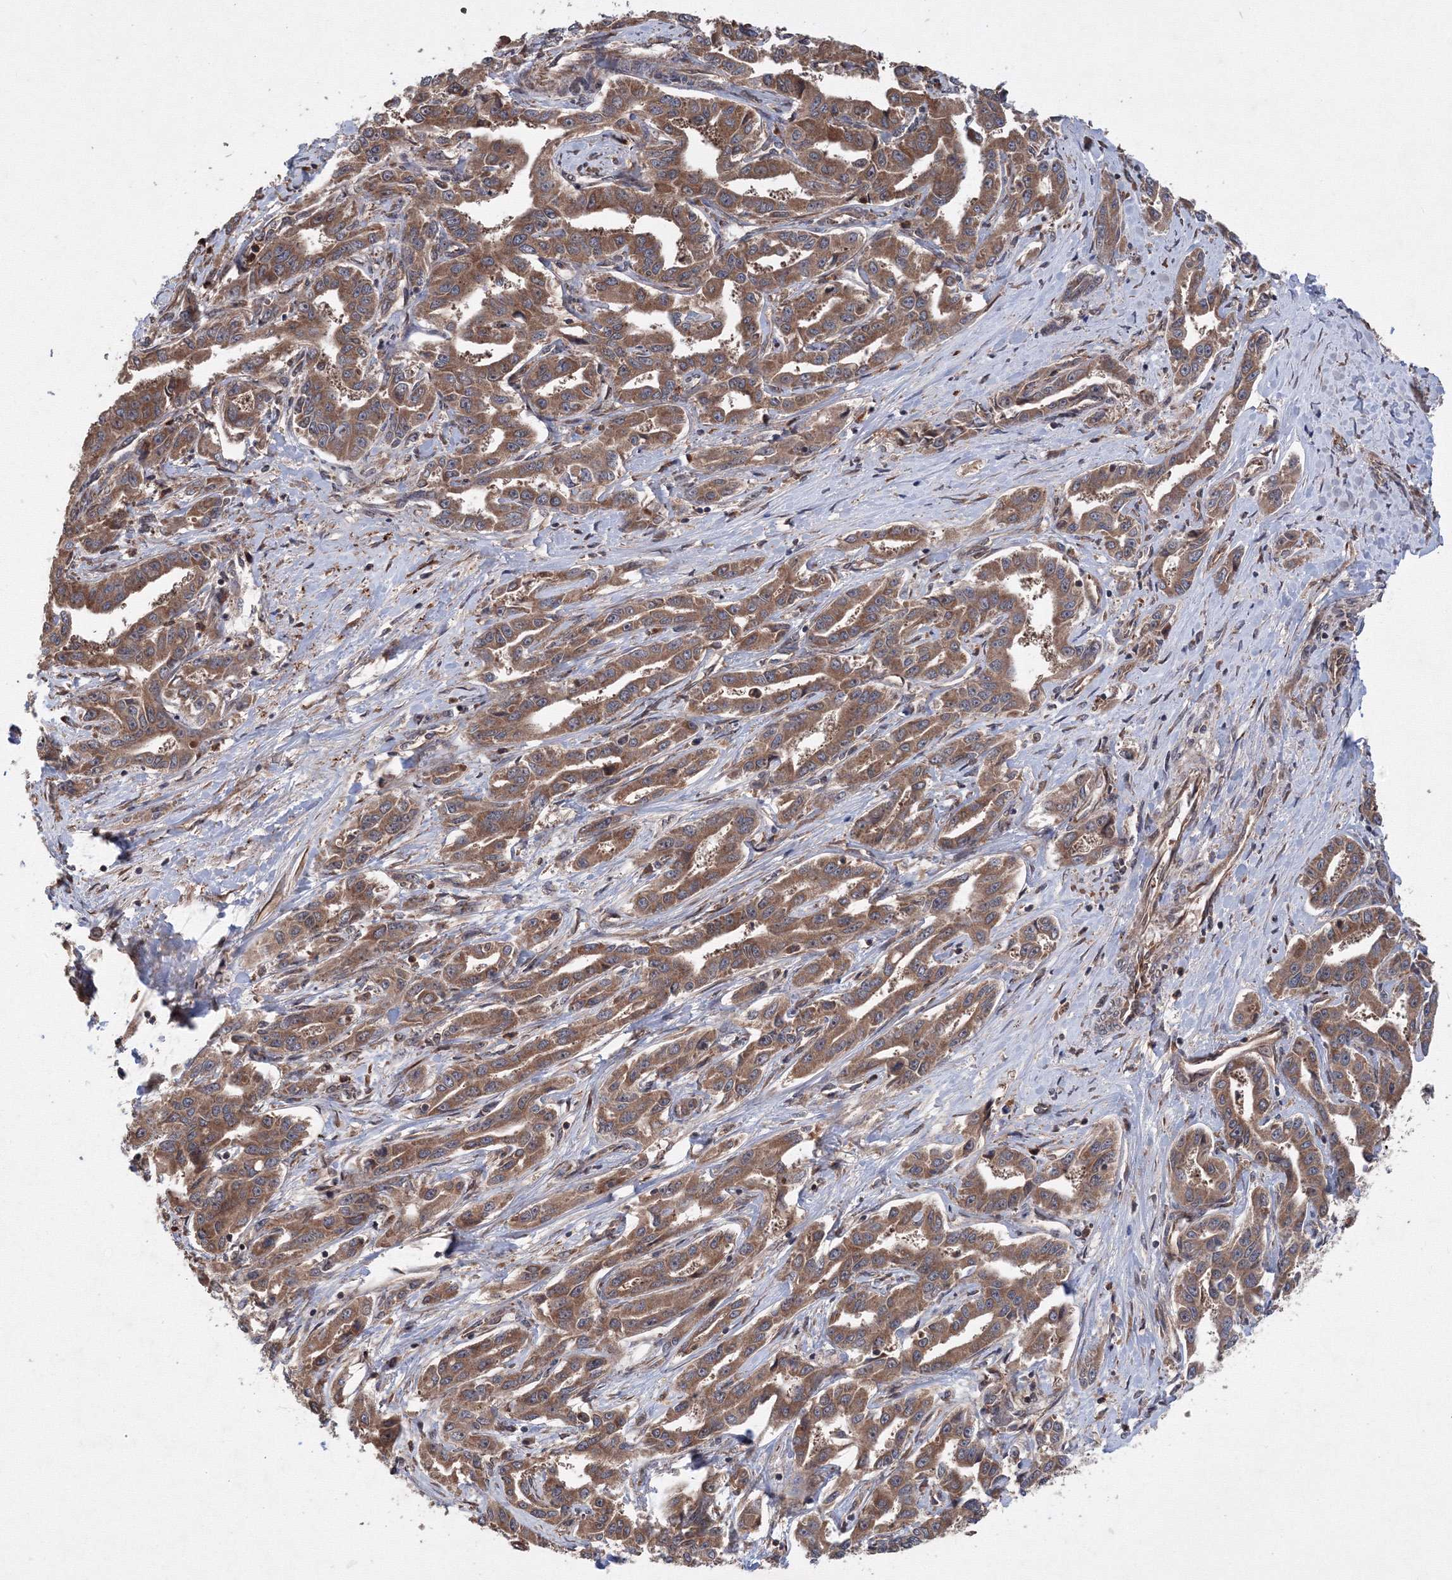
{"staining": {"intensity": "moderate", "quantity": ">75%", "location": "cytoplasmic/membranous"}, "tissue": "liver cancer", "cell_type": "Tumor cells", "image_type": "cancer", "snomed": [{"axis": "morphology", "description": "Cholangiocarcinoma"}, {"axis": "topography", "description": "Liver"}], "caption": "Immunohistochemical staining of human liver cancer (cholangiocarcinoma) displays moderate cytoplasmic/membranous protein positivity in approximately >75% of tumor cells.", "gene": "ATG3", "patient": {"sex": "male", "age": 59}}